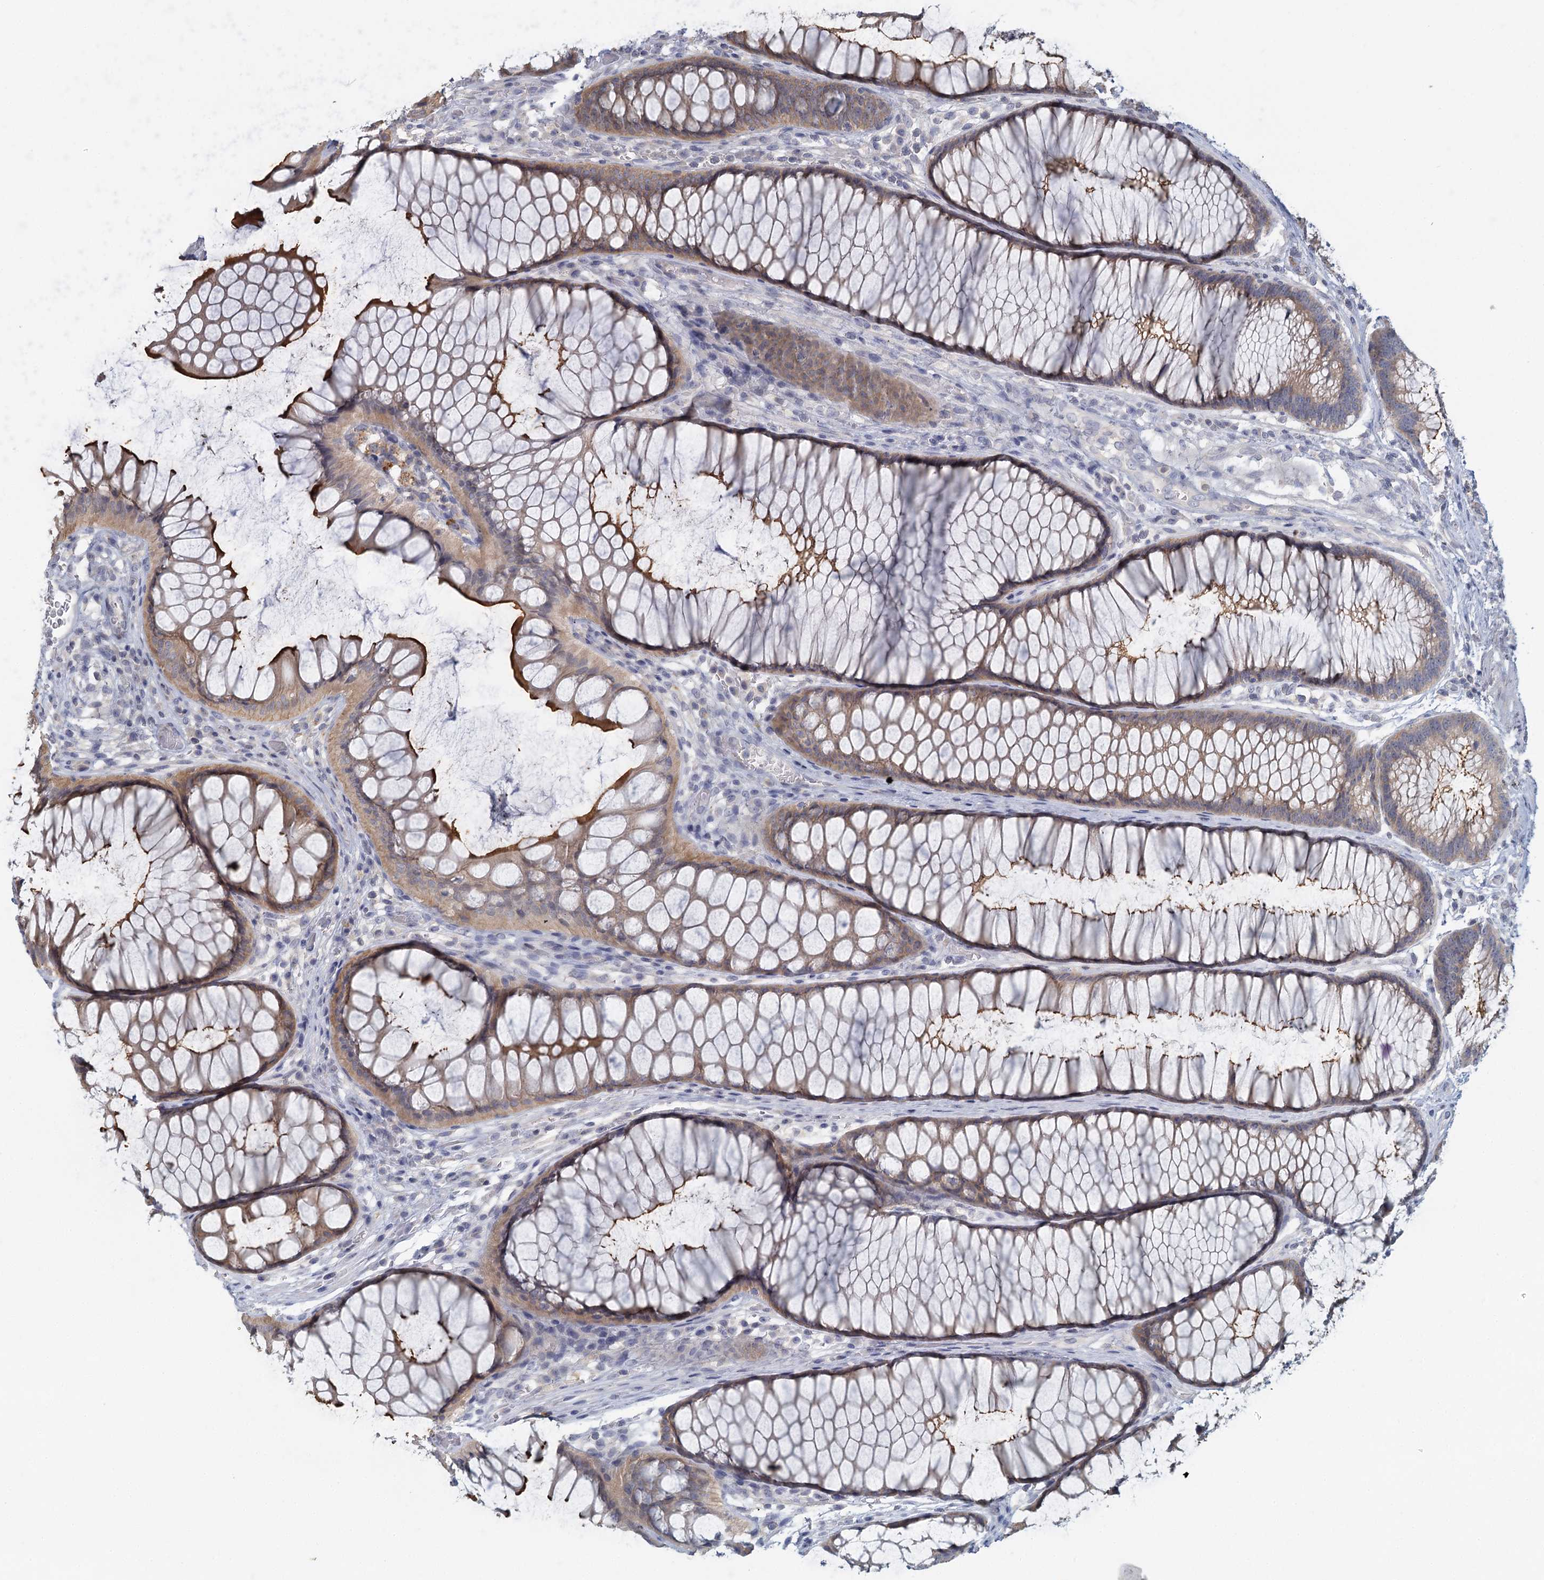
{"staining": {"intensity": "weak", "quantity": "25%-75%", "location": "cytoplasmic/membranous"}, "tissue": "colon", "cell_type": "Endothelial cells", "image_type": "normal", "snomed": [{"axis": "morphology", "description": "Normal tissue, NOS"}, {"axis": "topography", "description": "Colon"}], "caption": "Immunohistochemistry image of normal human colon stained for a protein (brown), which reveals low levels of weak cytoplasmic/membranous staining in approximately 25%-75% of endothelial cells.", "gene": "MYO7B", "patient": {"sex": "female", "age": 82}}